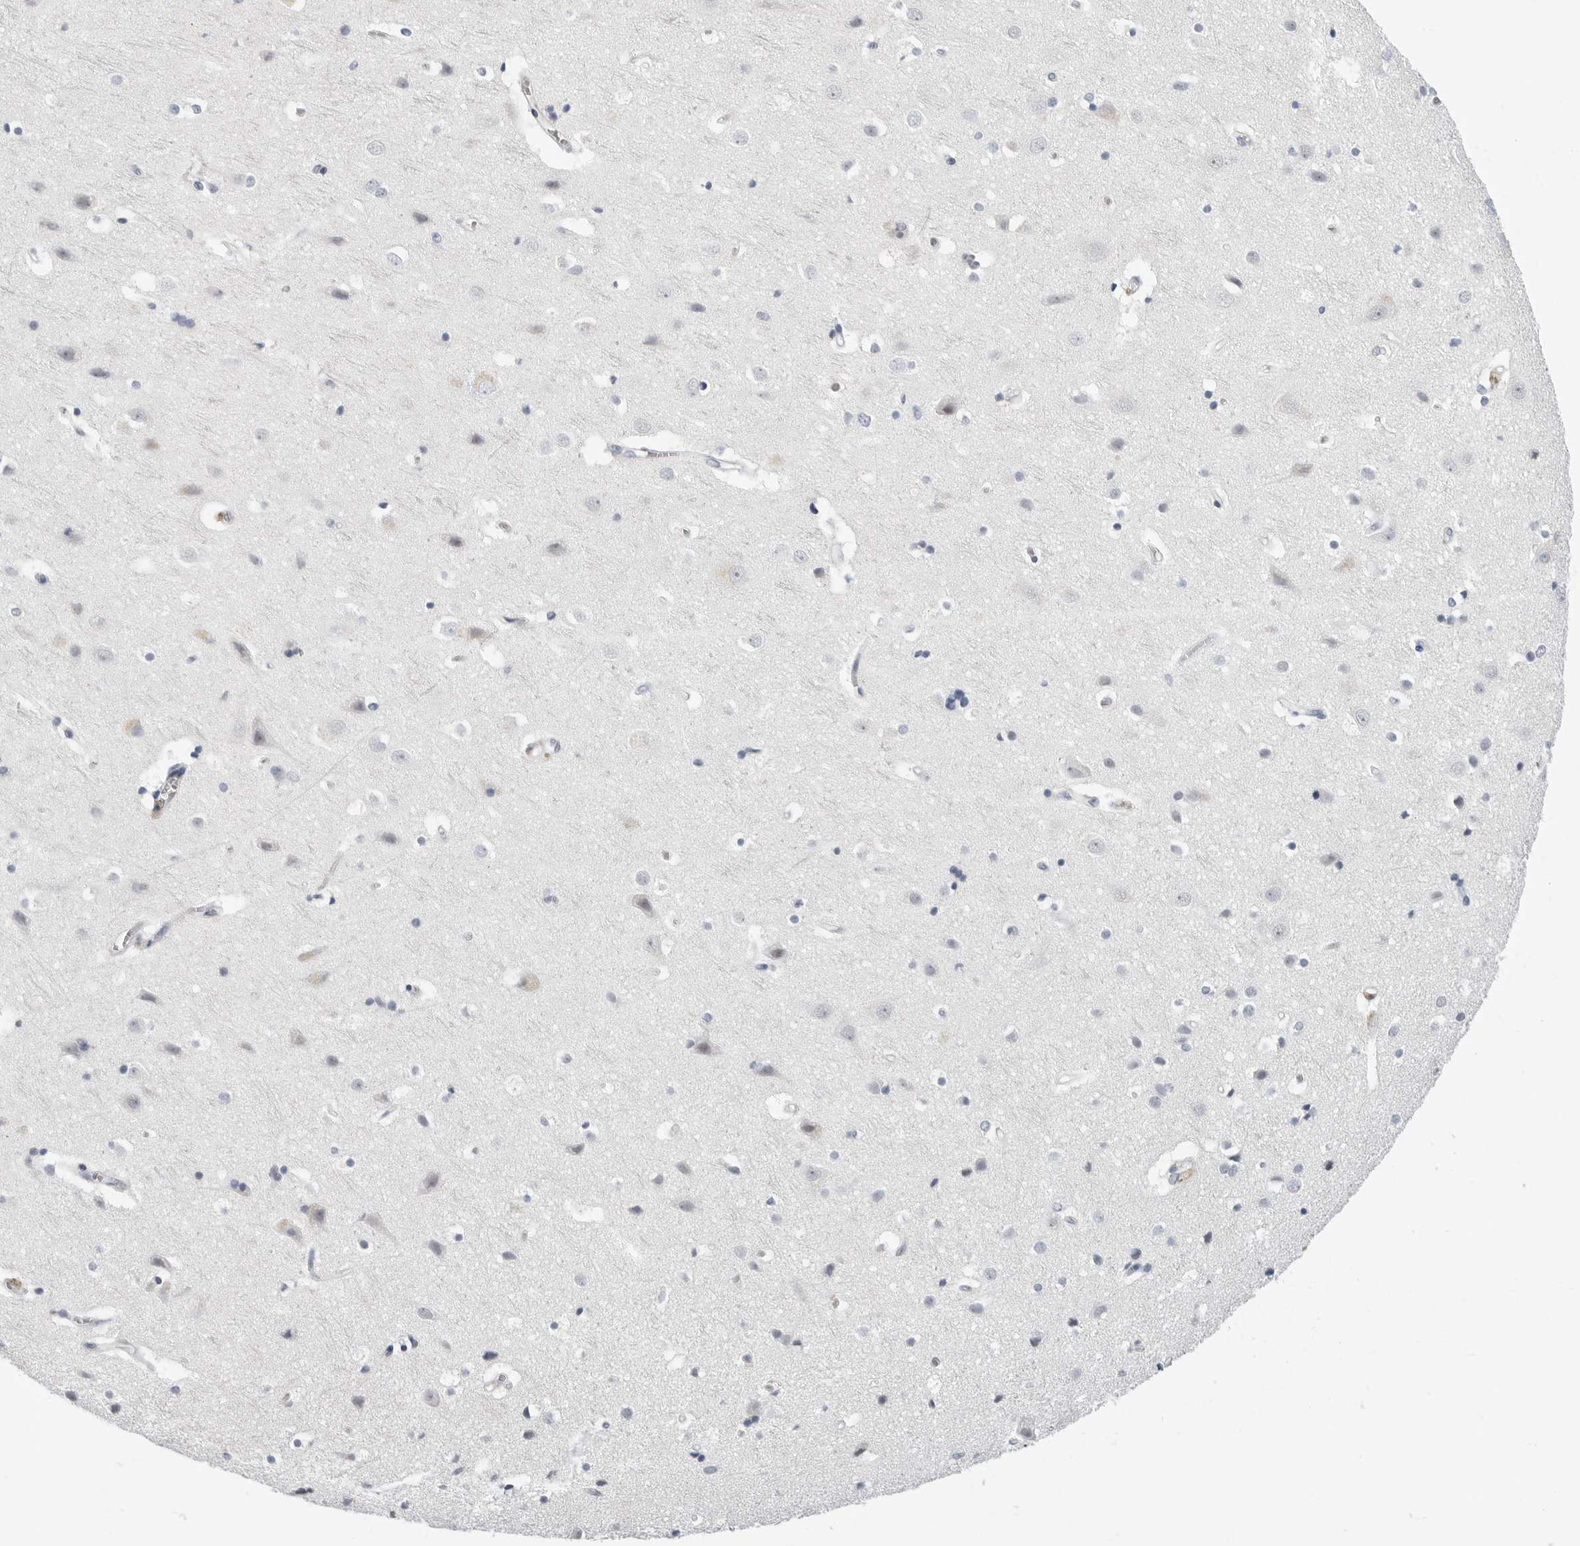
{"staining": {"intensity": "moderate", "quantity": ">75%", "location": "nuclear"}, "tissue": "cerebral cortex", "cell_type": "Endothelial cells", "image_type": "normal", "snomed": [{"axis": "morphology", "description": "Normal tissue, NOS"}, {"axis": "topography", "description": "Cerebral cortex"}], "caption": "Protein staining demonstrates moderate nuclear expression in approximately >75% of endothelial cells in benign cerebral cortex. (brown staining indicates protein expression, while blue staining denotes nuclei).", "gene": "PLN", "patient": {"sex": "male", "age": 54}}